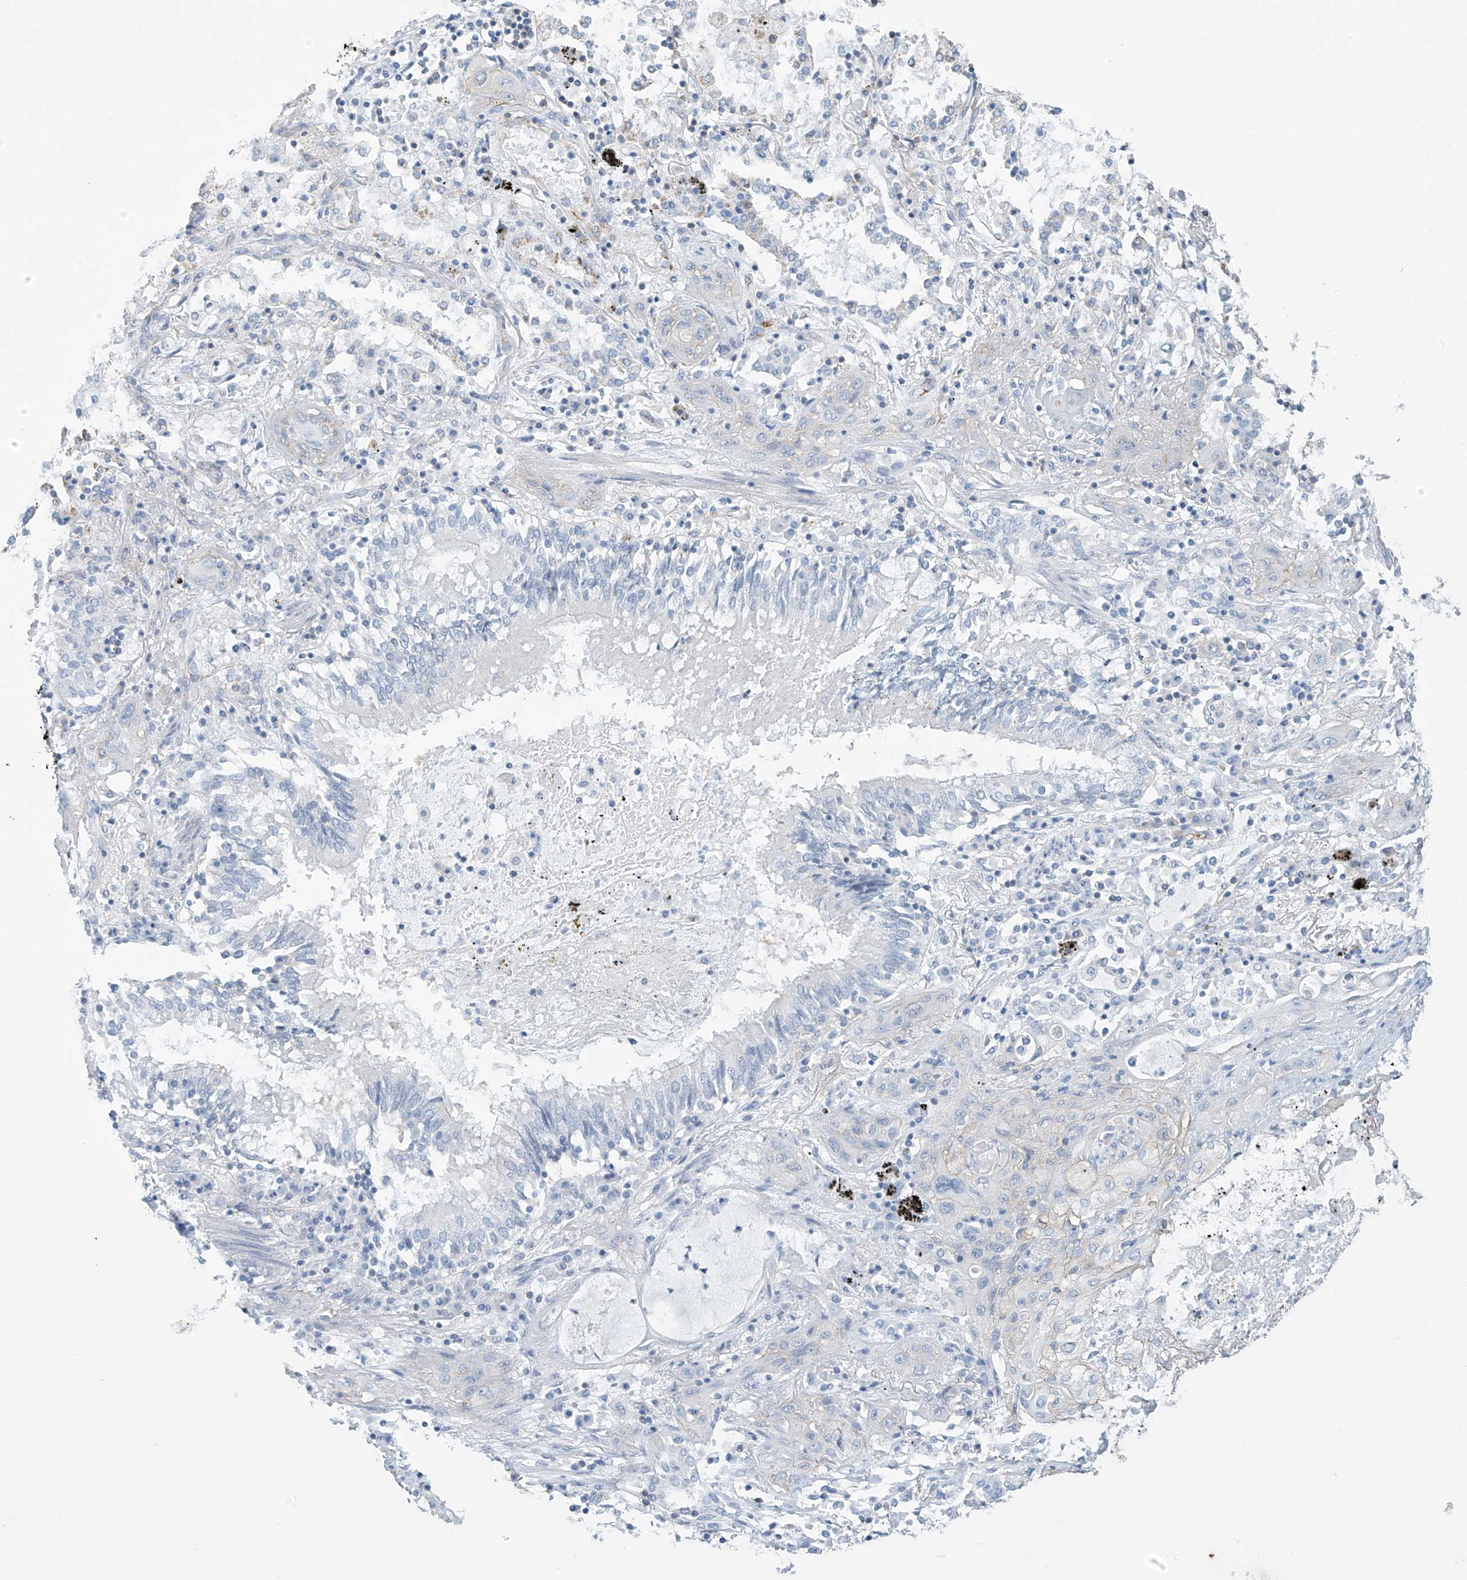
{"staining": {"intensity": "negative", "quantity": "none", "location": "none"}, "tissue": "lung cancer", "cell_type": "Tumor cells", "image_type": "cancer", "snomed": [{"axis": "morphology", "description": "Squamous cell carcinoma, NOS"}, {"axis": "topography", "description": "Lung"}], "caption": "IHC image of neoplastic tissue: lung cancer (squamous cell carcinoma) stained with DAB (3,3'-diaminobenzidine) displays no significant protein positivity in tumor cells.", "gene": "ZNF846", "patient": {"sex": "female", "age": 47}}